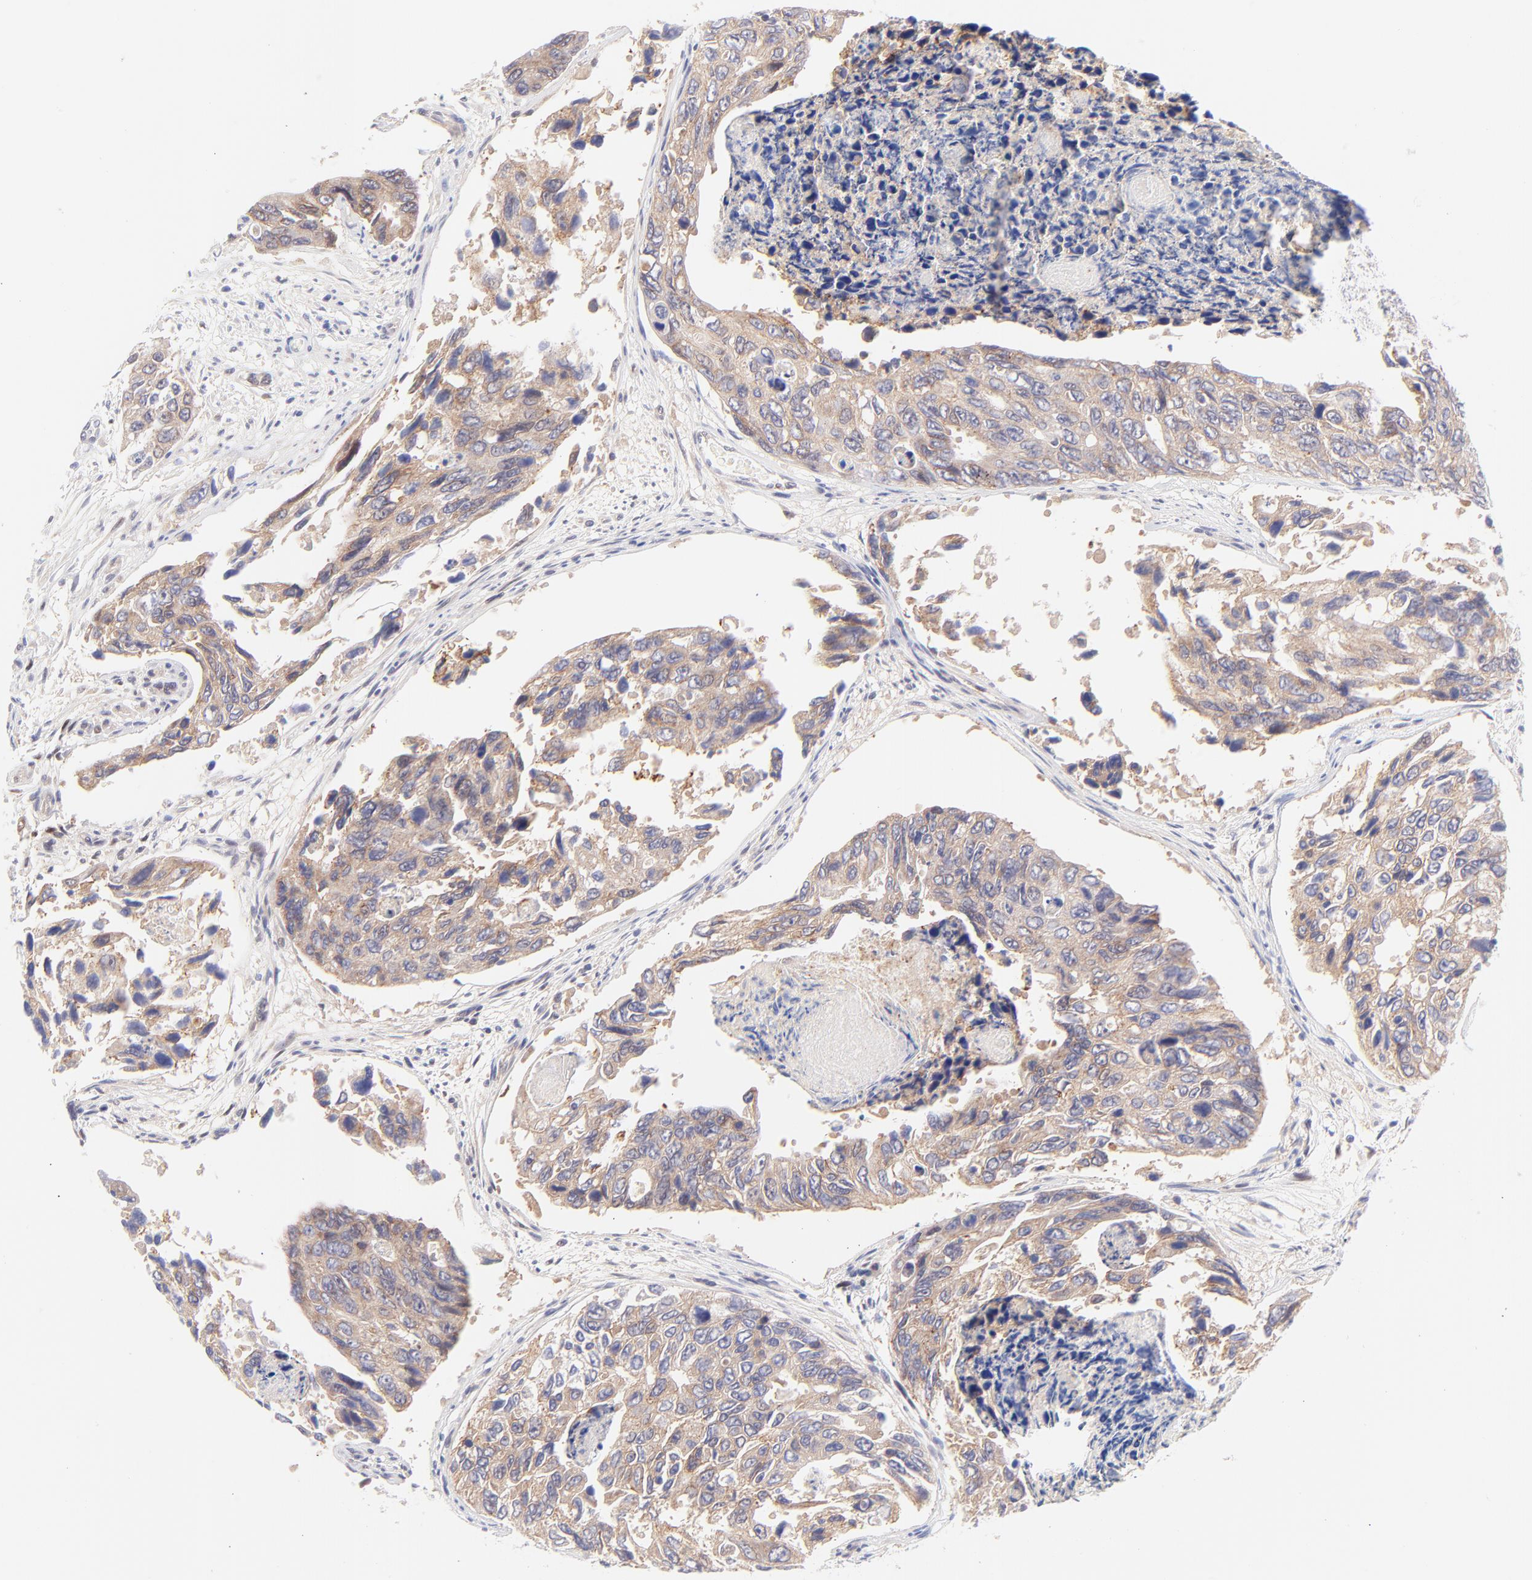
{"staining": {"intensity": "weak", "quantity": ">75%", "location": "cytoplasmic/membranous"}, "tissue": "colorectal cancer", "cell_type": "Tumor cells", "image_type": "cancer", "snomed": [{"axis": "morphology", "description": "Adenocarcinoma, NOS"}, {"axis": "topography", "description": "Colon"}], "caption": "Tumor cells display weak cytoplasmic/membranous staining in approximately >75% of cells in colorectal cancer.", "gene": "PBDC1", "patient": {"sex": "female", "age": 86}}